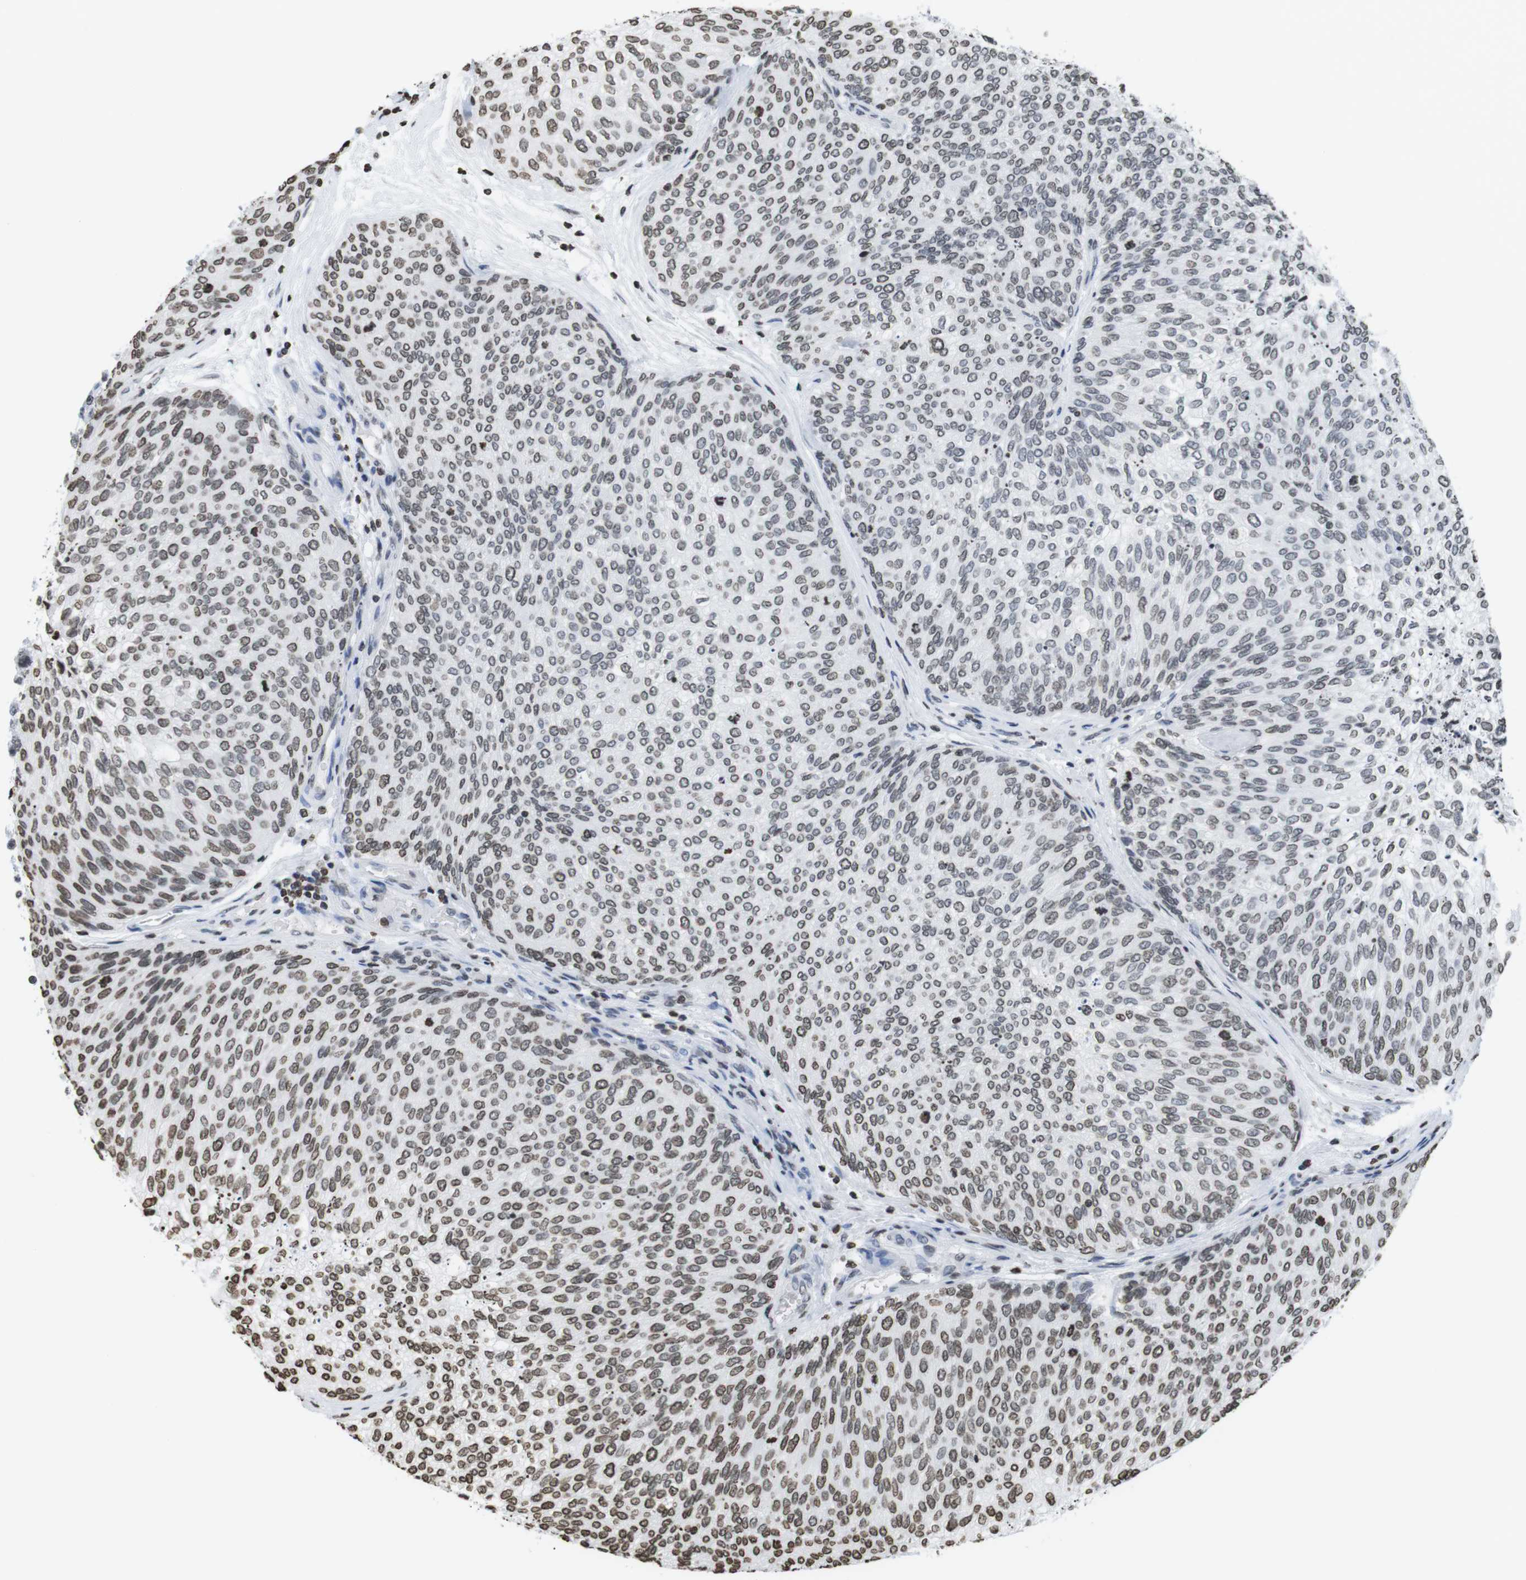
{"staining": {"intensity": "moderate", "quantity": "25%-75%", "location": "nuclear"}, "tissue": "urothelial cancer", "cell_type": "Tumor cells", "image_type": "cancer", "snomed": [{"axis": "morphology", "description": "Urothelial carcinoma, Low grade"}, {"axis": "topography", "description": "Urinary bladder"}], "caption": "The immunohistochemical stain shows moderate nuclear positivity in tumor cells of urothelial cancer tissue.", "gene": "BSX", "patient": {"sex": "female", "age": 79}}